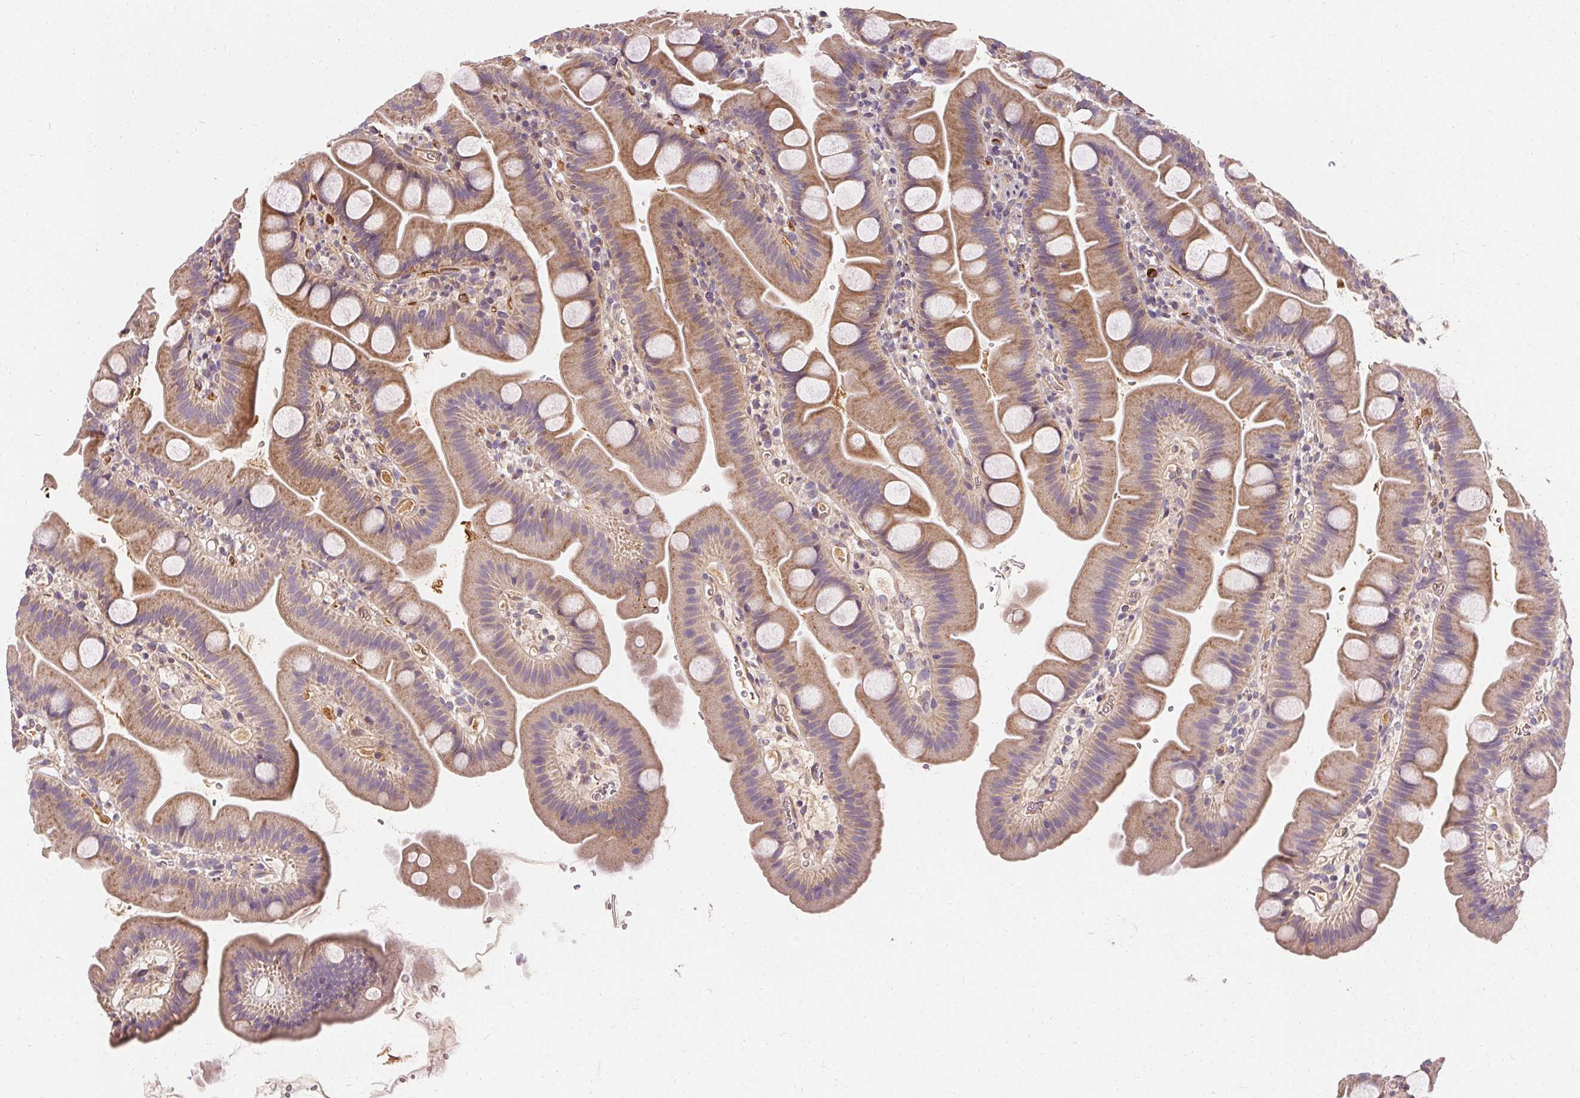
{"staining": {"intensity": "moderate", "quantity": ">75%", "location": "cytoplasmic/membranous"}, "tissue": "small intestine", "cell_type": "Glandular cells", "image_type": "normal", "snomed": [{"axis": "morphology", "description": "Normal tissue, NOS"}, {"axis": "topography", "description": "Small intestine"}], "caption": "Benign small intestine exhibits moderate cytoplasmic/membranous expression in about >75% of glandular cells The staining was performed using DAB (3,3'-diaminobenzidine) to visualize the protein expression in brown, while the nuclei were stained in blue with hematoxylin (Magnification: 20x)..", "gene": "APLP1", "patient": {"sex": "female", "age": 68}}